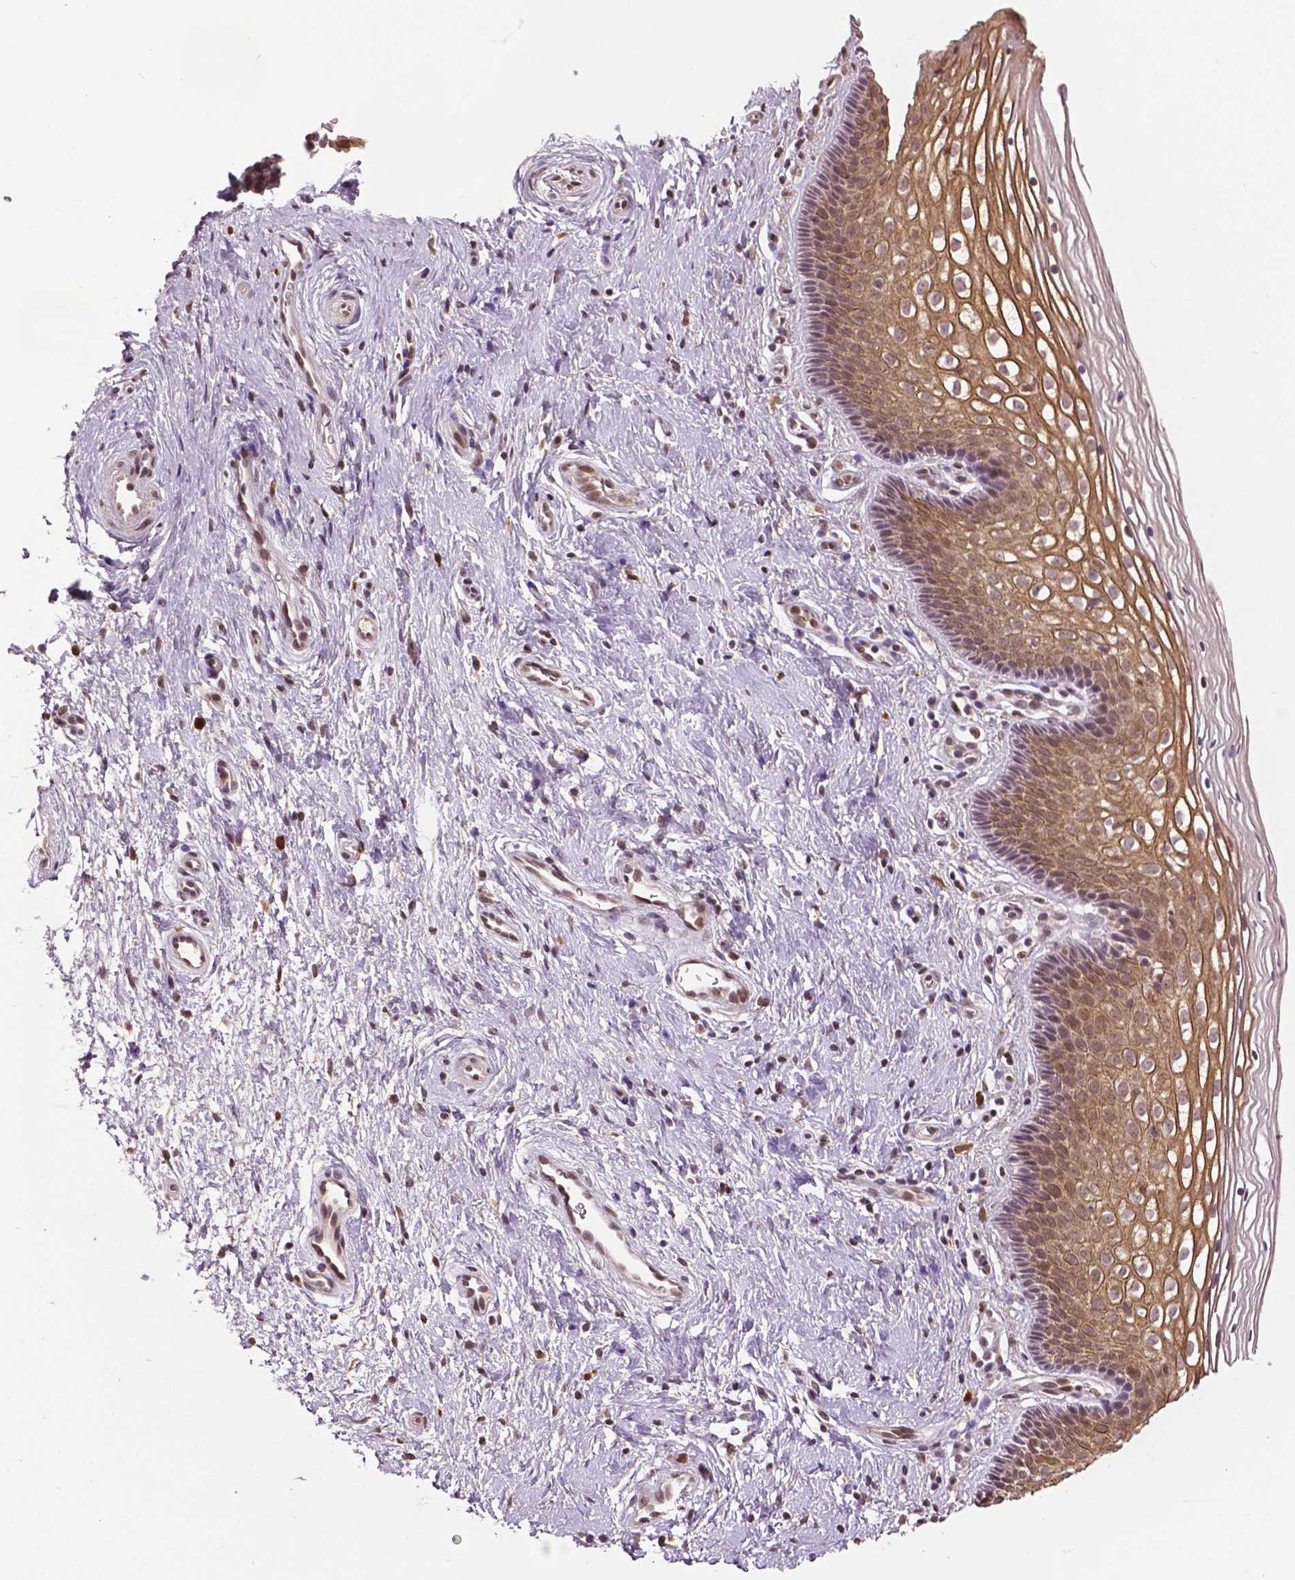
{"staining": {"intensity": "moderate", "quantity": ">75%", "location": "nuclear"}, "tissue": "cervix", "cell_type": "Glandular cells", "image_type": "normal", "snomed": [{"axis": "morphology", "description": "Normal tissue, NOS"}, {"axis": "topography", "description": "Cervix"}], "caption": "Moderate nuclear positivity is identified in about >75% of glandular cells in unremarkable cervix.", "gene": "DLX5", "patient": {"sex": "female", "age": 34}}